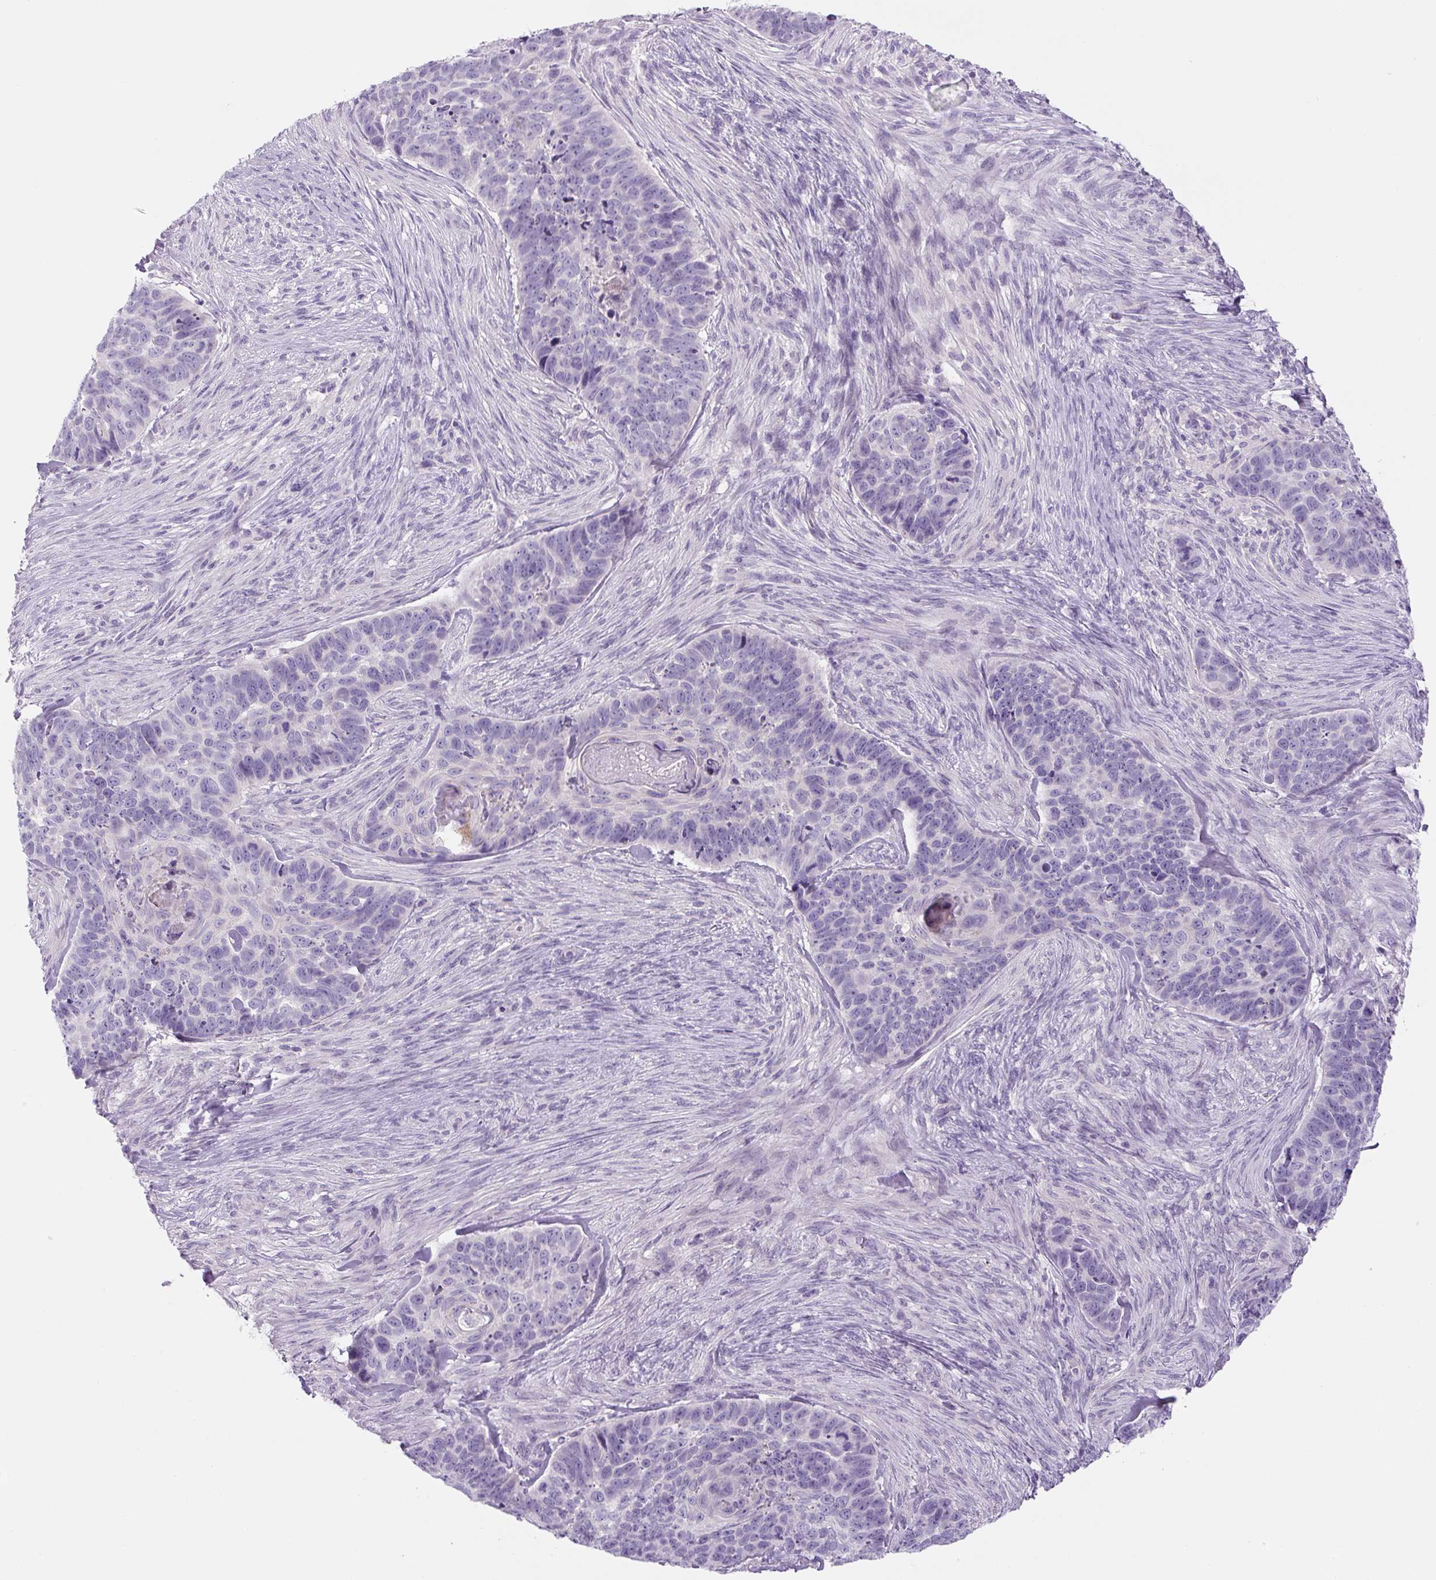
{"staining": {"intensity": "negative", "quantity": "none", "location": "none"}, "tissue": "skin cancer", "cell_type": "Tumor cells", "image_type": "cancer", "snomed": [{"axis": "morphology", "description": "Basal cell carcinoma"}, {"axis": "topography", "description": "Skin"}], "caption": "The immunohistochemistry (IHC) micrograph has no significant positivity in tumor cells of skin basal cell carcinoma tissue. The staining was performed using DAB (3,3'-diaminobenzidine) to visualize the protein expression in brown, while the nuclei were stained in blue with hematoxylin (Magnification: 20x).", "gene": "YIF1B", "patient": {"sex": "female", "age": 82}}